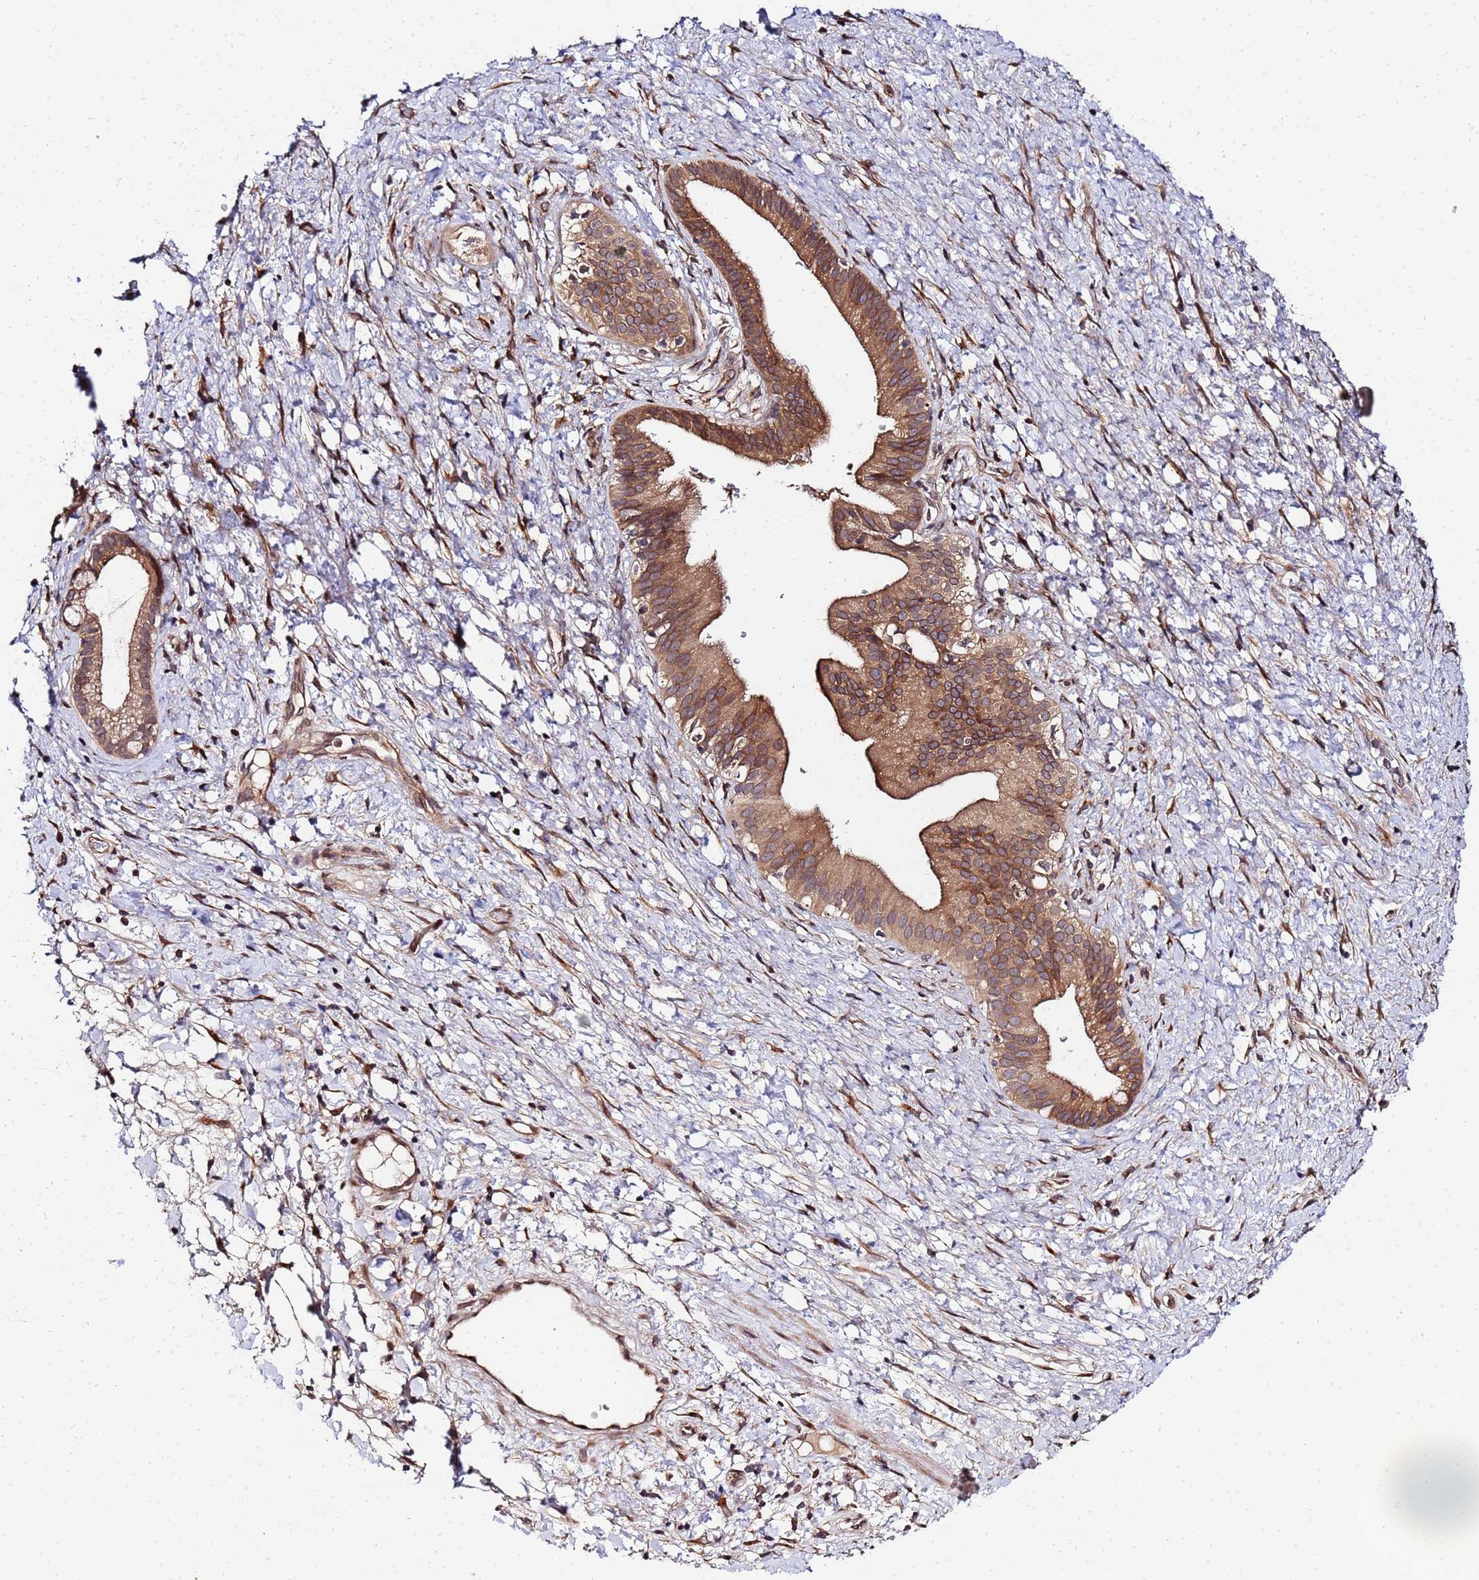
{"staining": {"intensity": "moderate", "quantity": ">75%", "location": "cytoplasmic/membranous"}, "tissue": "pancreatic cancer", "cell_type": "Tumor cells", "image_type": "cancer", "snomed": [{"axis": "morphology", "description": "Adenocarcinoma, NOS"}, {"axis": "topography", "description": "Pancreas"}], "caption": "A brown stain labels moderate cytoplasmic/membranous expression of a protein in human adenocarcinoma (pancreatic) tumor cells.", "gene": "UNC93B1", "patient": {"sex": "male", "age": 68}}